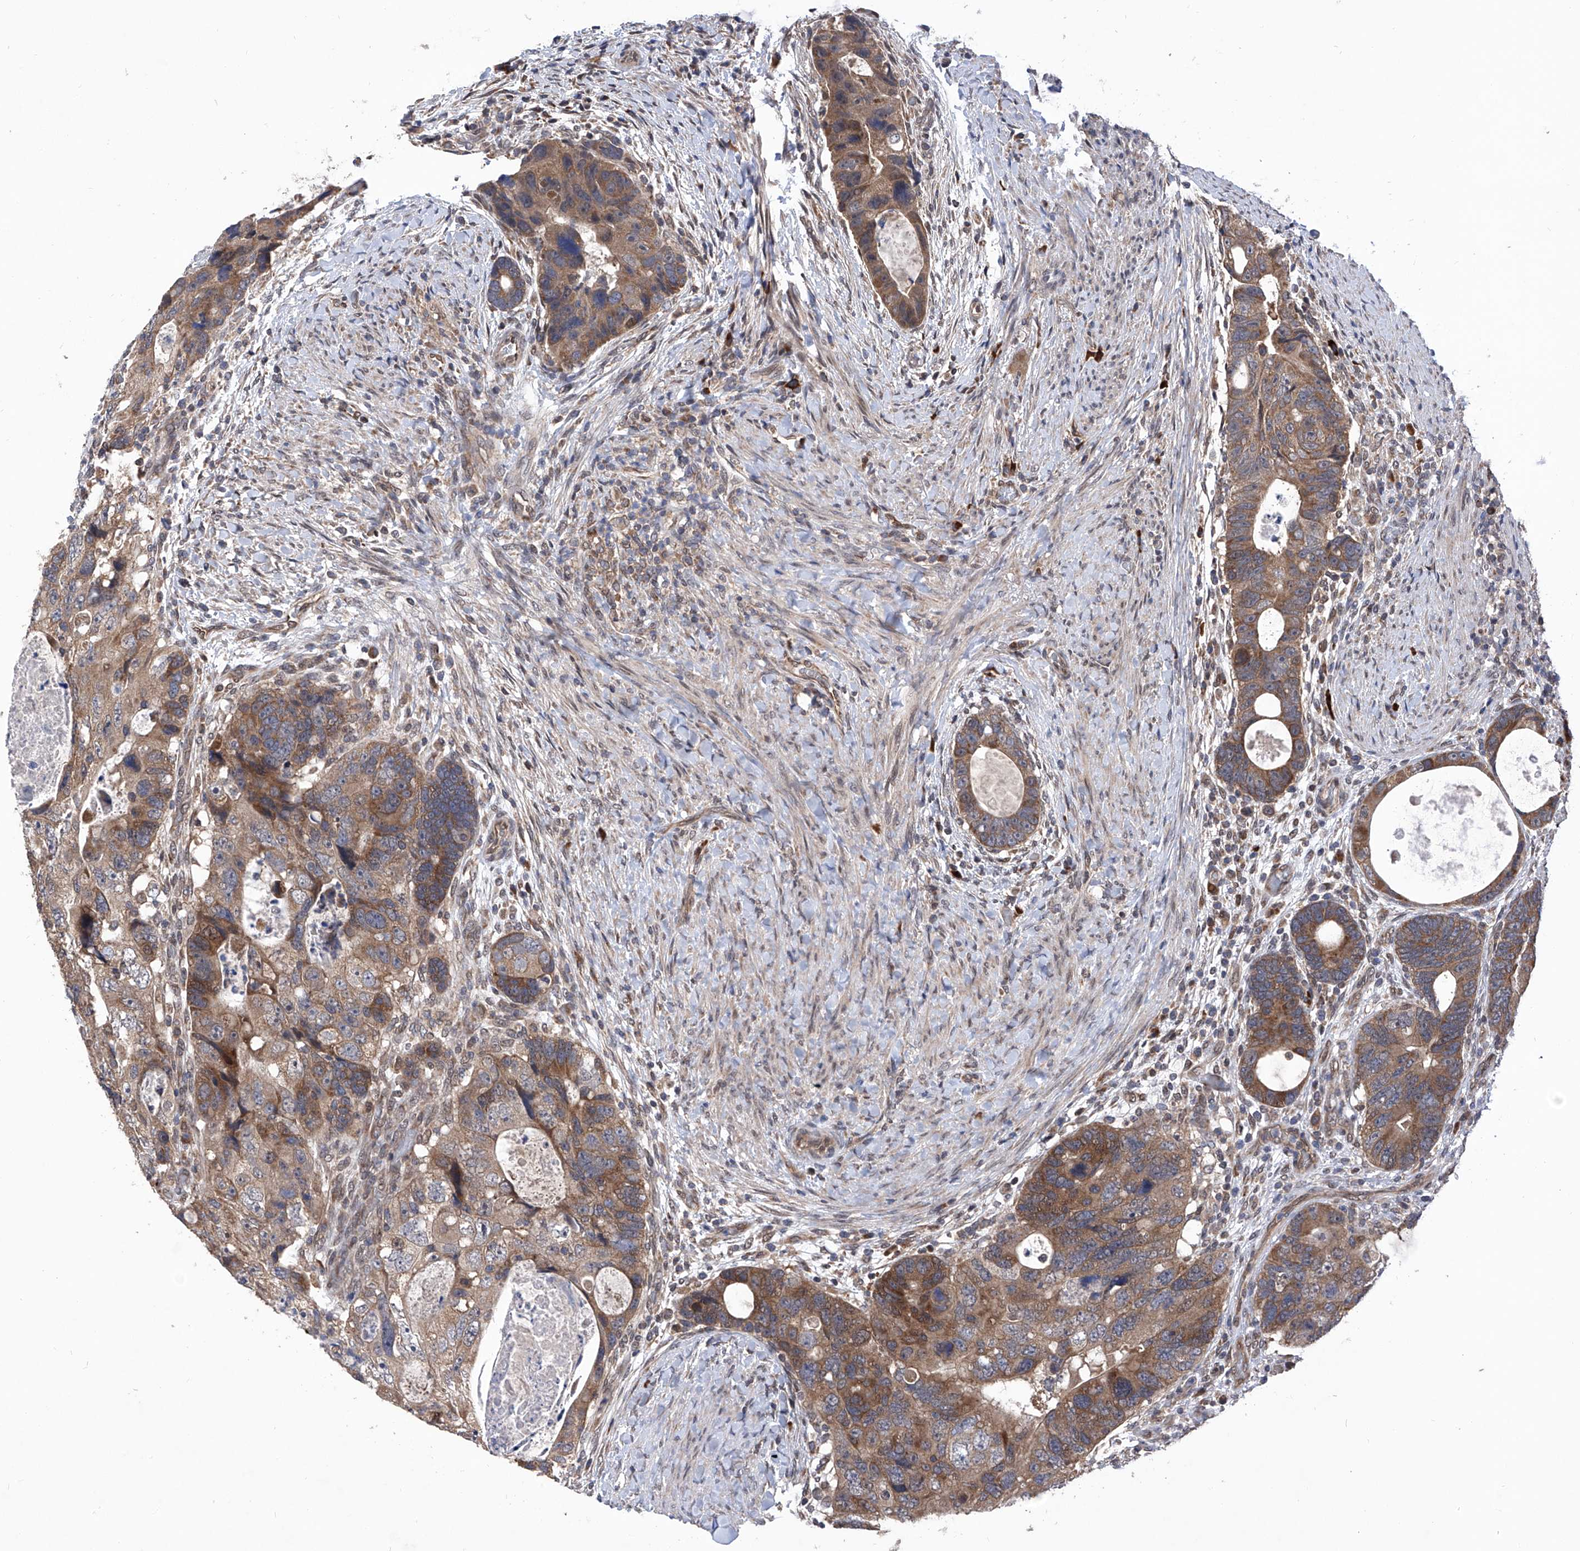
{"staining": {"intensity": "moderate", "quantity": ">75%", "location": "cytoplasmic/membranous"}, "tissue": "colorectal cancer", "cell_type": "Tumor cells", "image_type": "cancer", "snomed": [{"axis": "morphology", "description": "Adenocarcinoma, NOS"}, {"axis": "topography", "description": "Rectum"}], "caption": "Immunohistochemistry (IHC) staining of colorectal cancer, which shows medium levels of moderate cytoplasmic/membranous expression in about >75% of tumor cells indicating moderate cytoplasmic/membranous protein staining. The staining was performed using DAB (brown) for protein detection and nuclei were counterstained in hematoxylin (blue).", "gene": "USP45", "patient": {"sex": "male", "age": 59}}